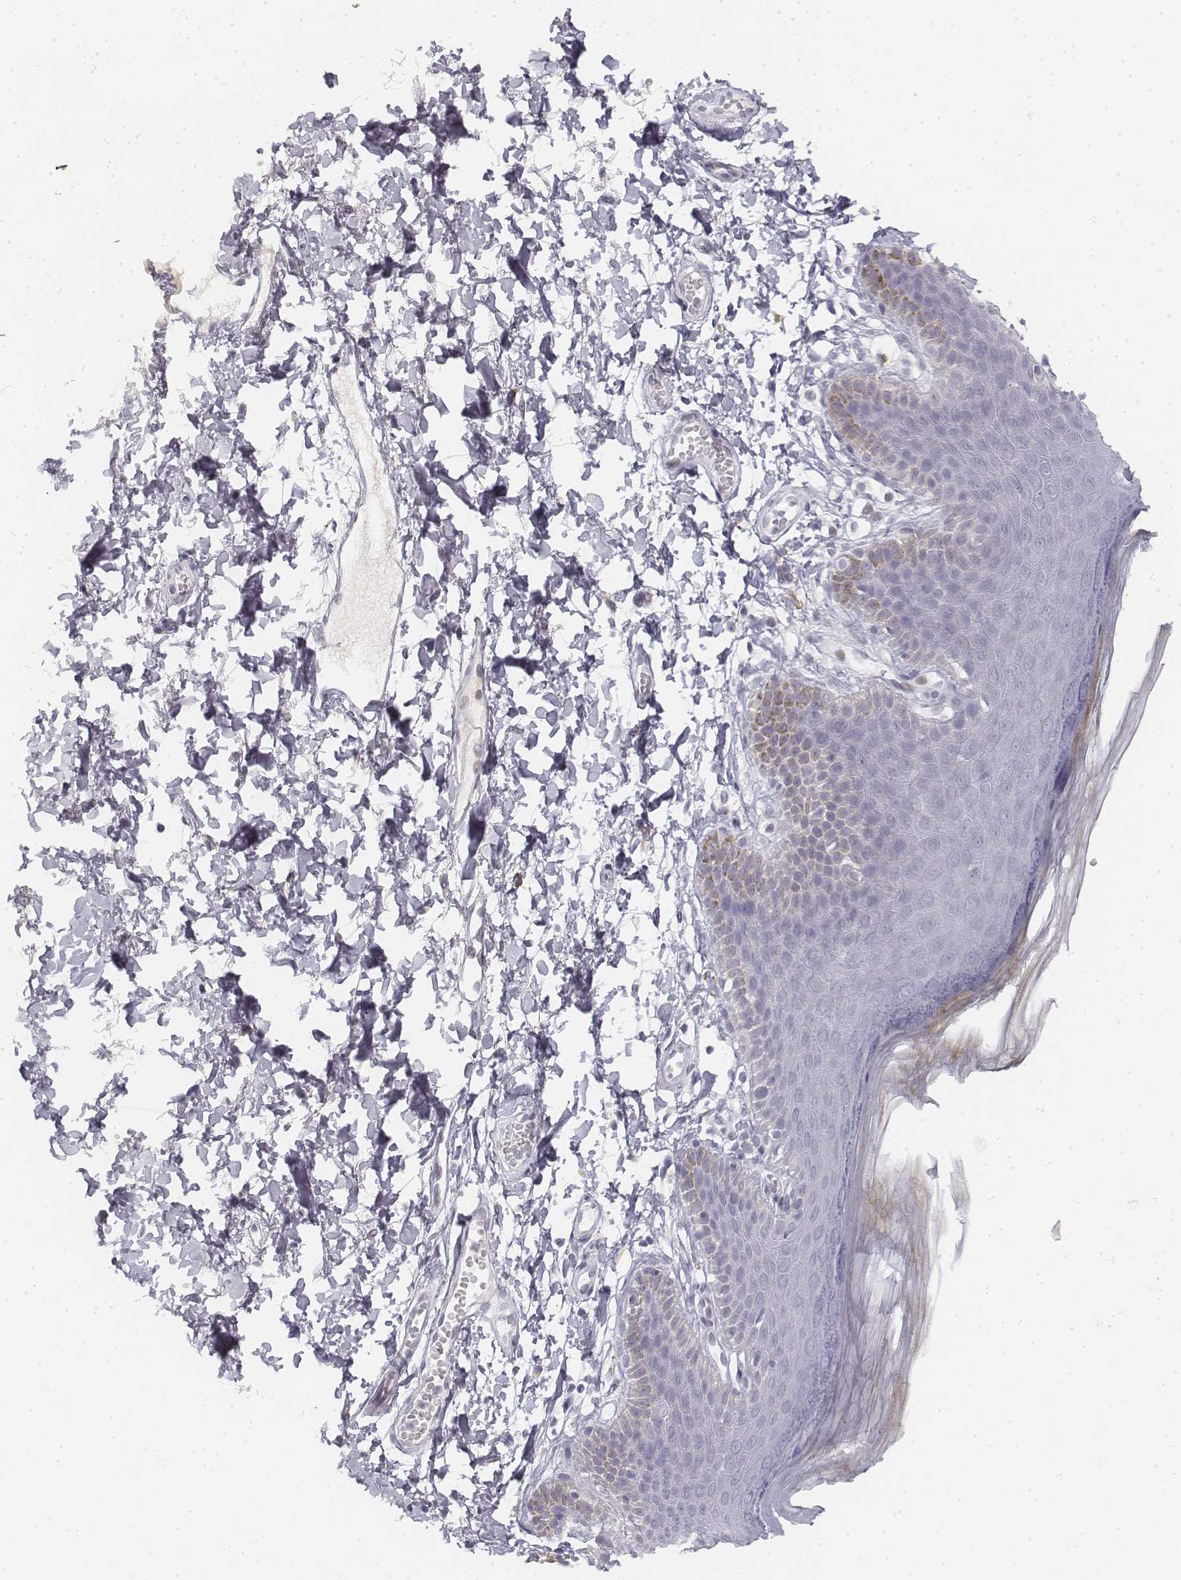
{"staining": {"intensity": "negative", "quantity": "none", "location": "none"}, "tissue": "skin", "cell_type": "Epidermal cells", "image_type": "normal", "snomed": [{"axis": "morphology", "description": "Normal tissue, NOS"}, {"axis": "topography", "description": "Anal"}], "caption": "This is a image of immunohistochemistry staining of unremarkable skin, which shows no positivity in epidermal cells.", "gene": "KRTAP2", "patient": {"sex": "male", "age": 53}}